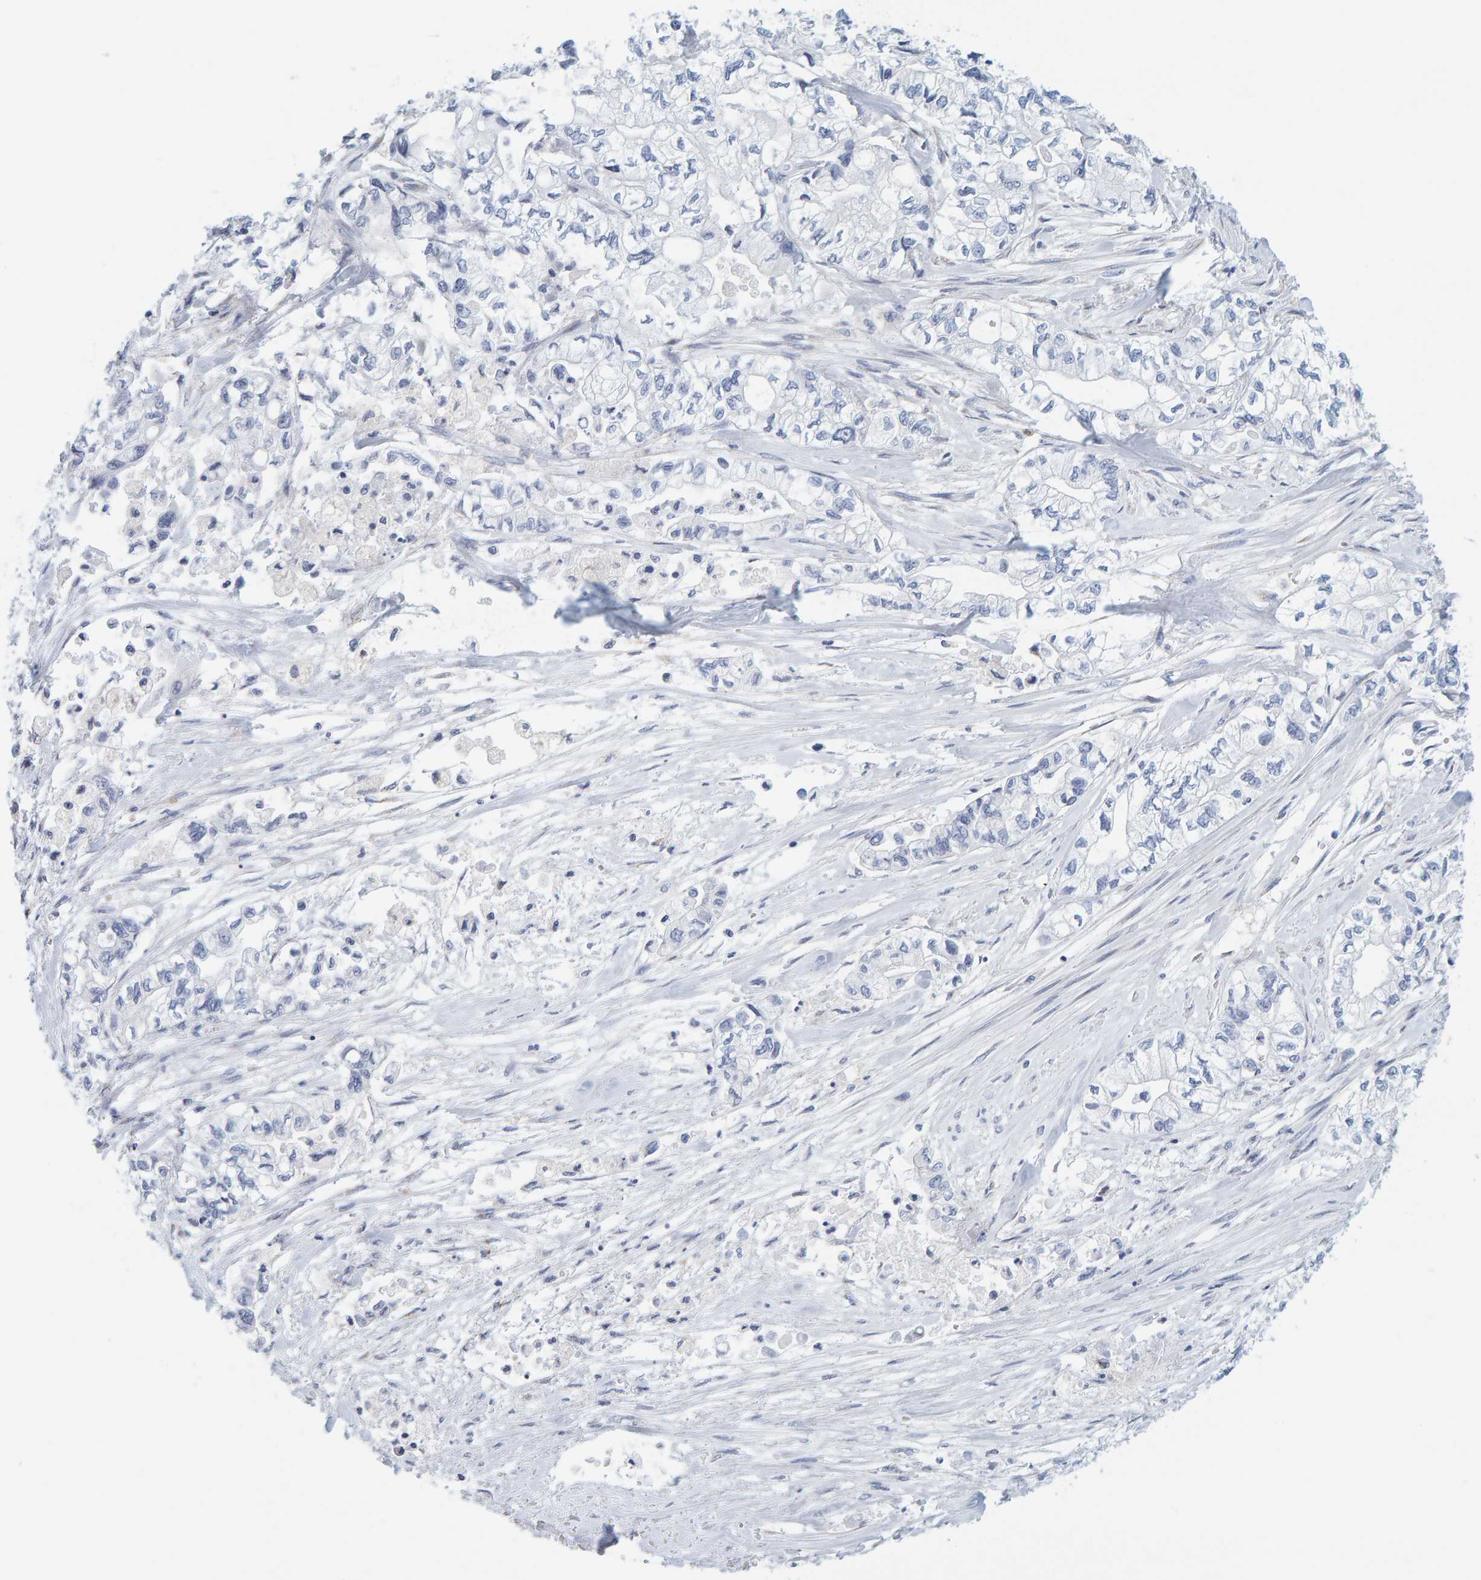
{"staining": {"intensity": "negative", "quantity": "none", "location": "none"}, "tissue": "pancreatic cancer", "cell_type": "Tumor cells", "image_type": "cancer", "snomed": [{"axis": "morphology", "description": "Adenocarcinoma, NOS"}, {"axis": "topography", "description": "Pancreas"}], "caption": "A histopathology image of pancreatic cancer stained for a protein demonstrates no brown staining in tumor cells. Brightfield microscopy of IHC stained with DAB (brown) and hematoxylin (blue), captured at high magnification.", "gene": "MOG", "patient": {"sex": "male", "age": 79}}